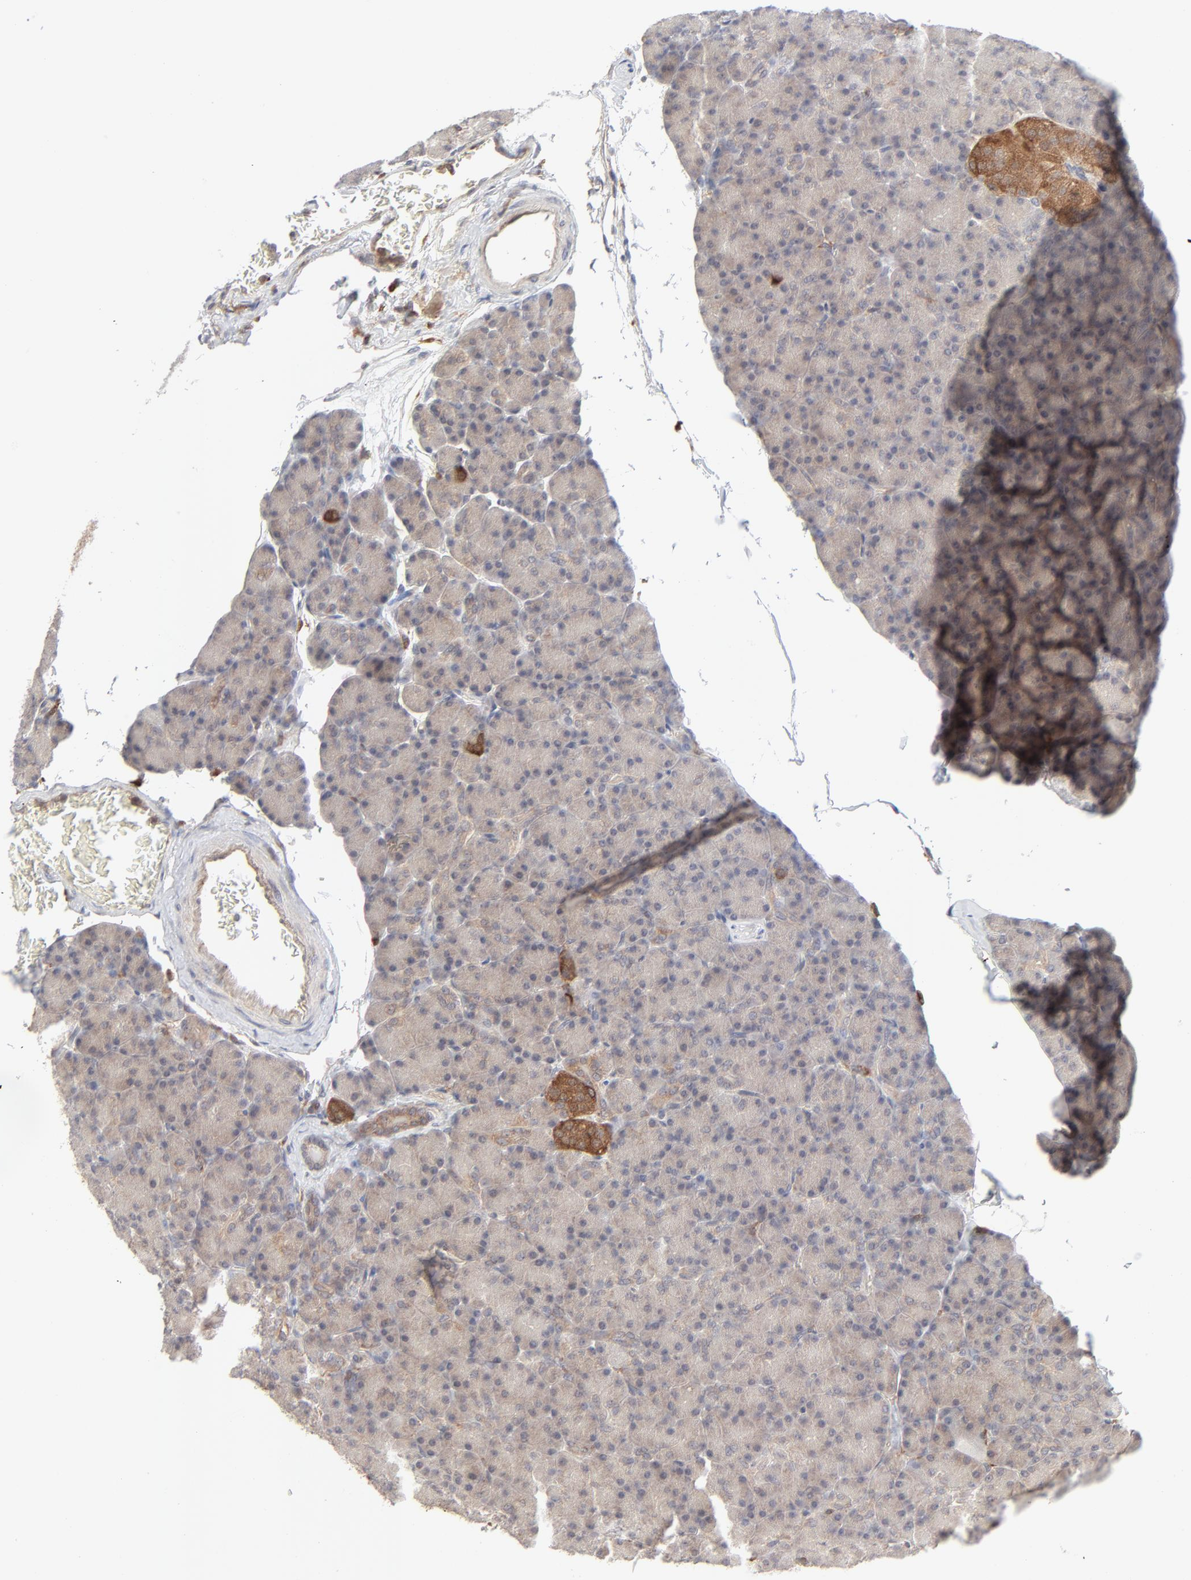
{"staining": {"intensity": "weak", "quantity": "<25%", "location": "cytoplasmic/membranous"}, "tissue": "pancreas", "cell_type": "Exocrine glandular cells", "image_type": "normal", "snomed": [{"axis": "morphology", "description": "Normal tissue, NOS"}, {"axis": "topography", "description": "Pancreas"}], "caption": "An immunohistochemistry (IHC) photomicrograph of benign pancreas is shown. There is no staining in exocrine glandular cells of pancreas. (DAB immunohistochemistry, high magnification).", "gene": "RAB5C", "patient": {"sex": "female", "age": 43}}